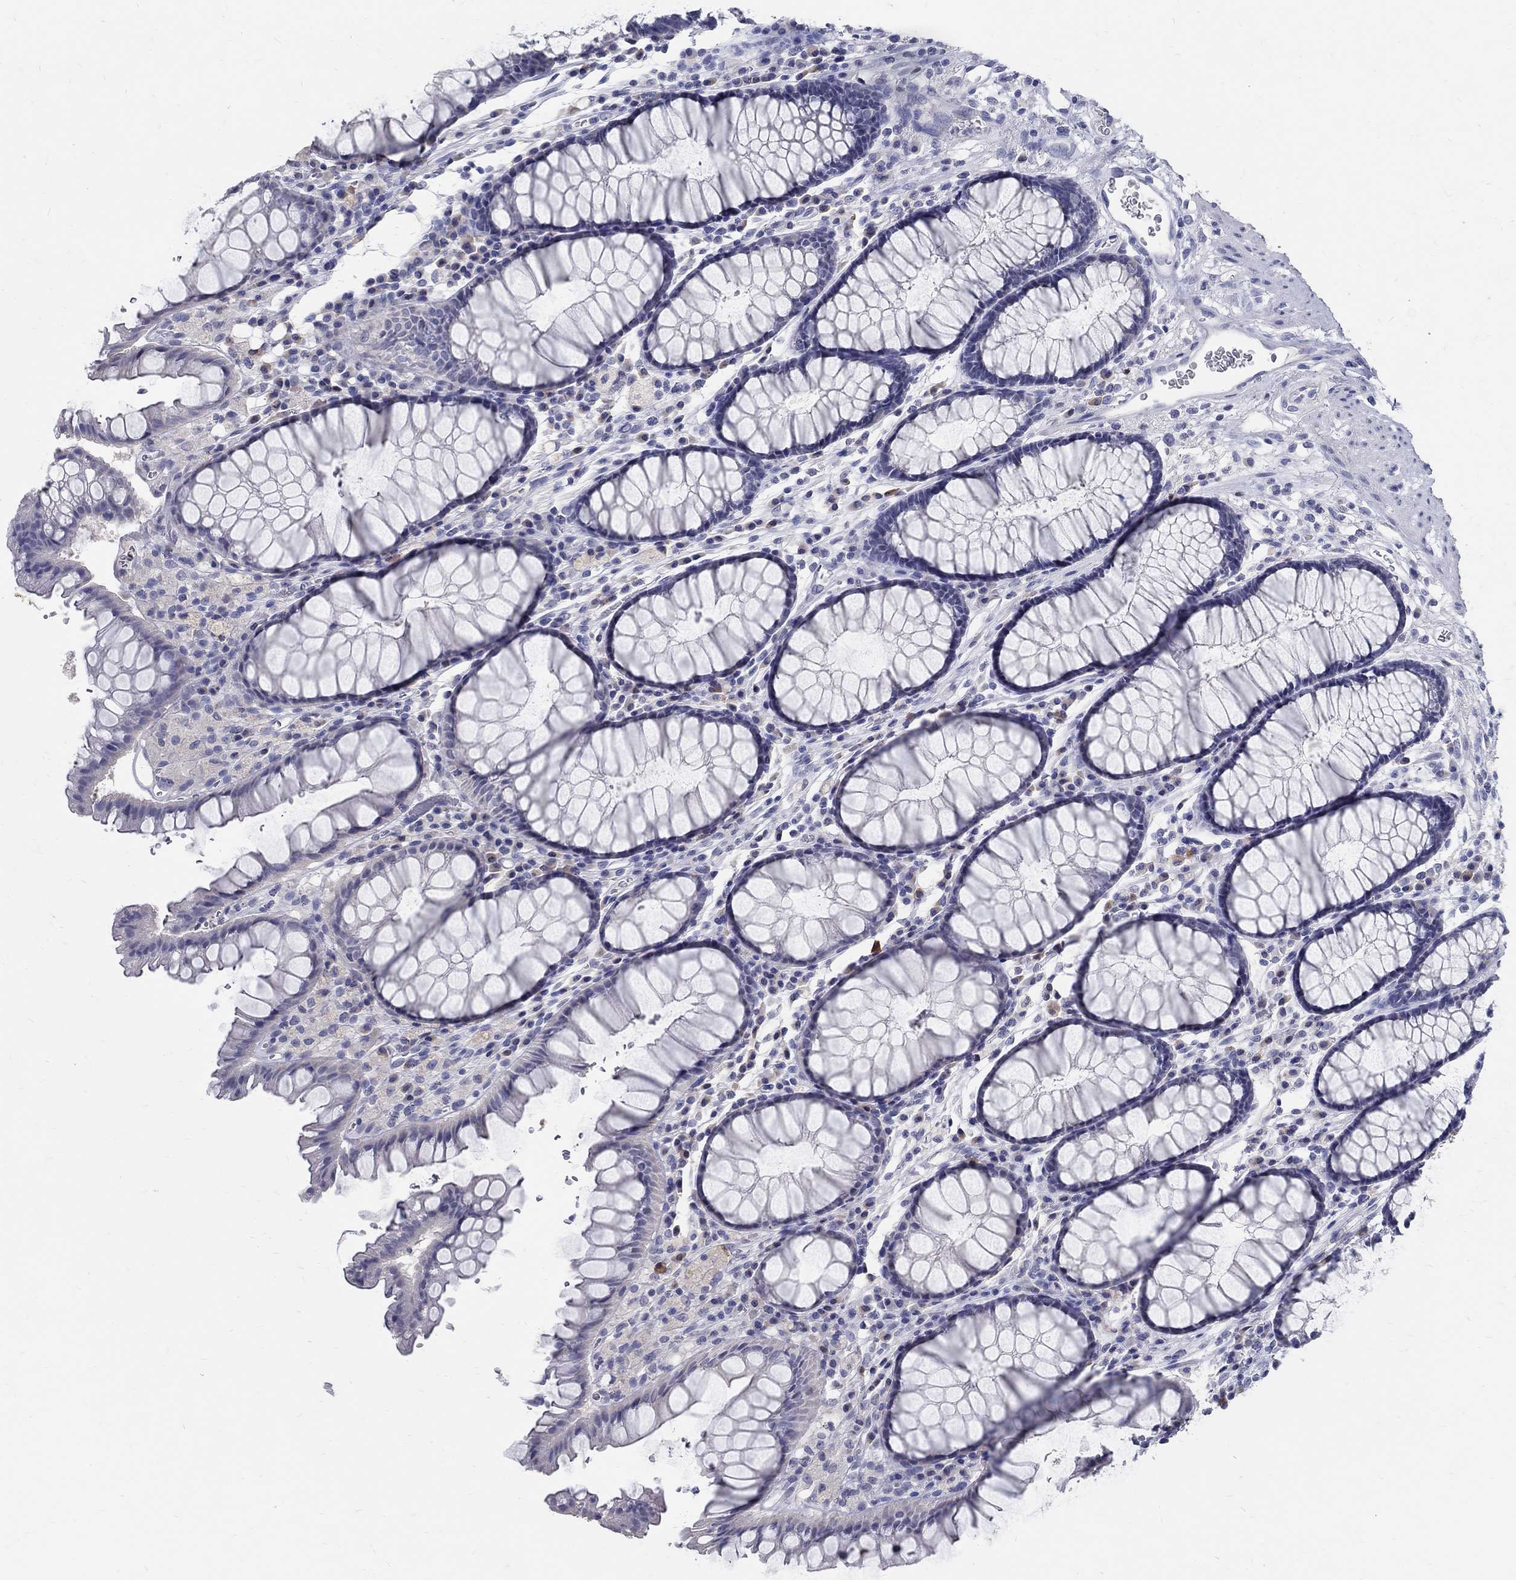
{"staining": {"intensity": "negative", "quantity": "none", "location": "none"}, "tissue": "rectum", "cell_type": "Glandular cells", "image_type": "normal", "snomed": [{"axis": "morphology", "description": "Normal tissue, NOS"}, {"axis": "topography", "description": "Rectum"}], "caption": "The immunohistochemistry (IHC) image has no significant staining in glandular cells of rectum. (Brightfield microscopy of DAB (3,3'-diaminobenzidine) immunohistochemistry (IHC) at high magnification).", "gene": "SOX2", "patient": {"sex": "female", "age": 68}}